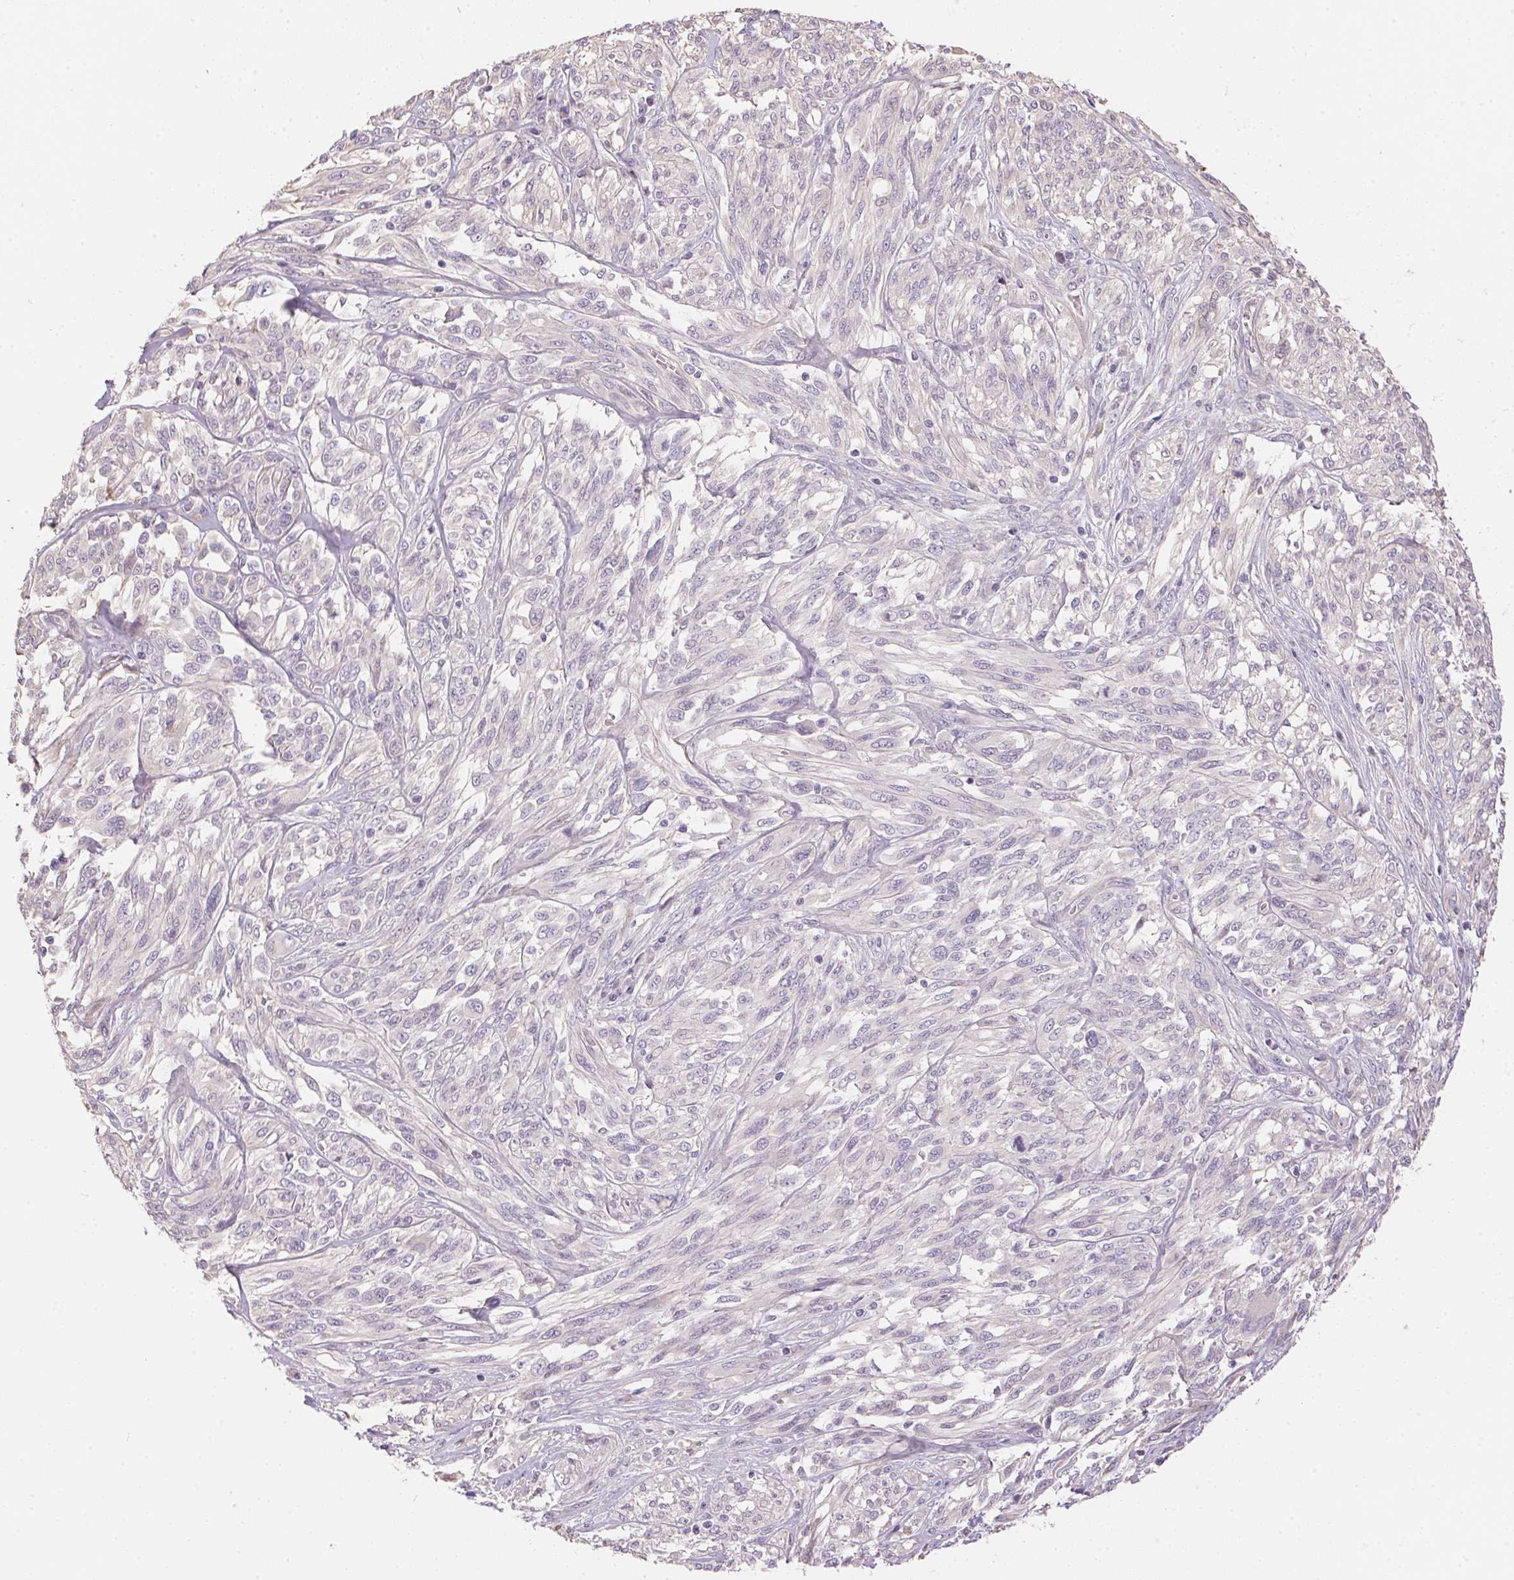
{"staining": {"intensity": "negative", "quantity": "none", "location": "none"}, "tissue": "melanoma", "cell_type": "Tumor cells", "image_type": "cancer", "snomed": [{"axis": "morphology", "description": "Malignant melanoma, NOS"}, {"axis": "topography", "description": "Skin"}], "caption": "A photomicrograph of melanoma stained for a protein reveals no brown staining in tumor cells.", "gene": "UNC13B", "patient": {"sex": "female", "age": 91}}